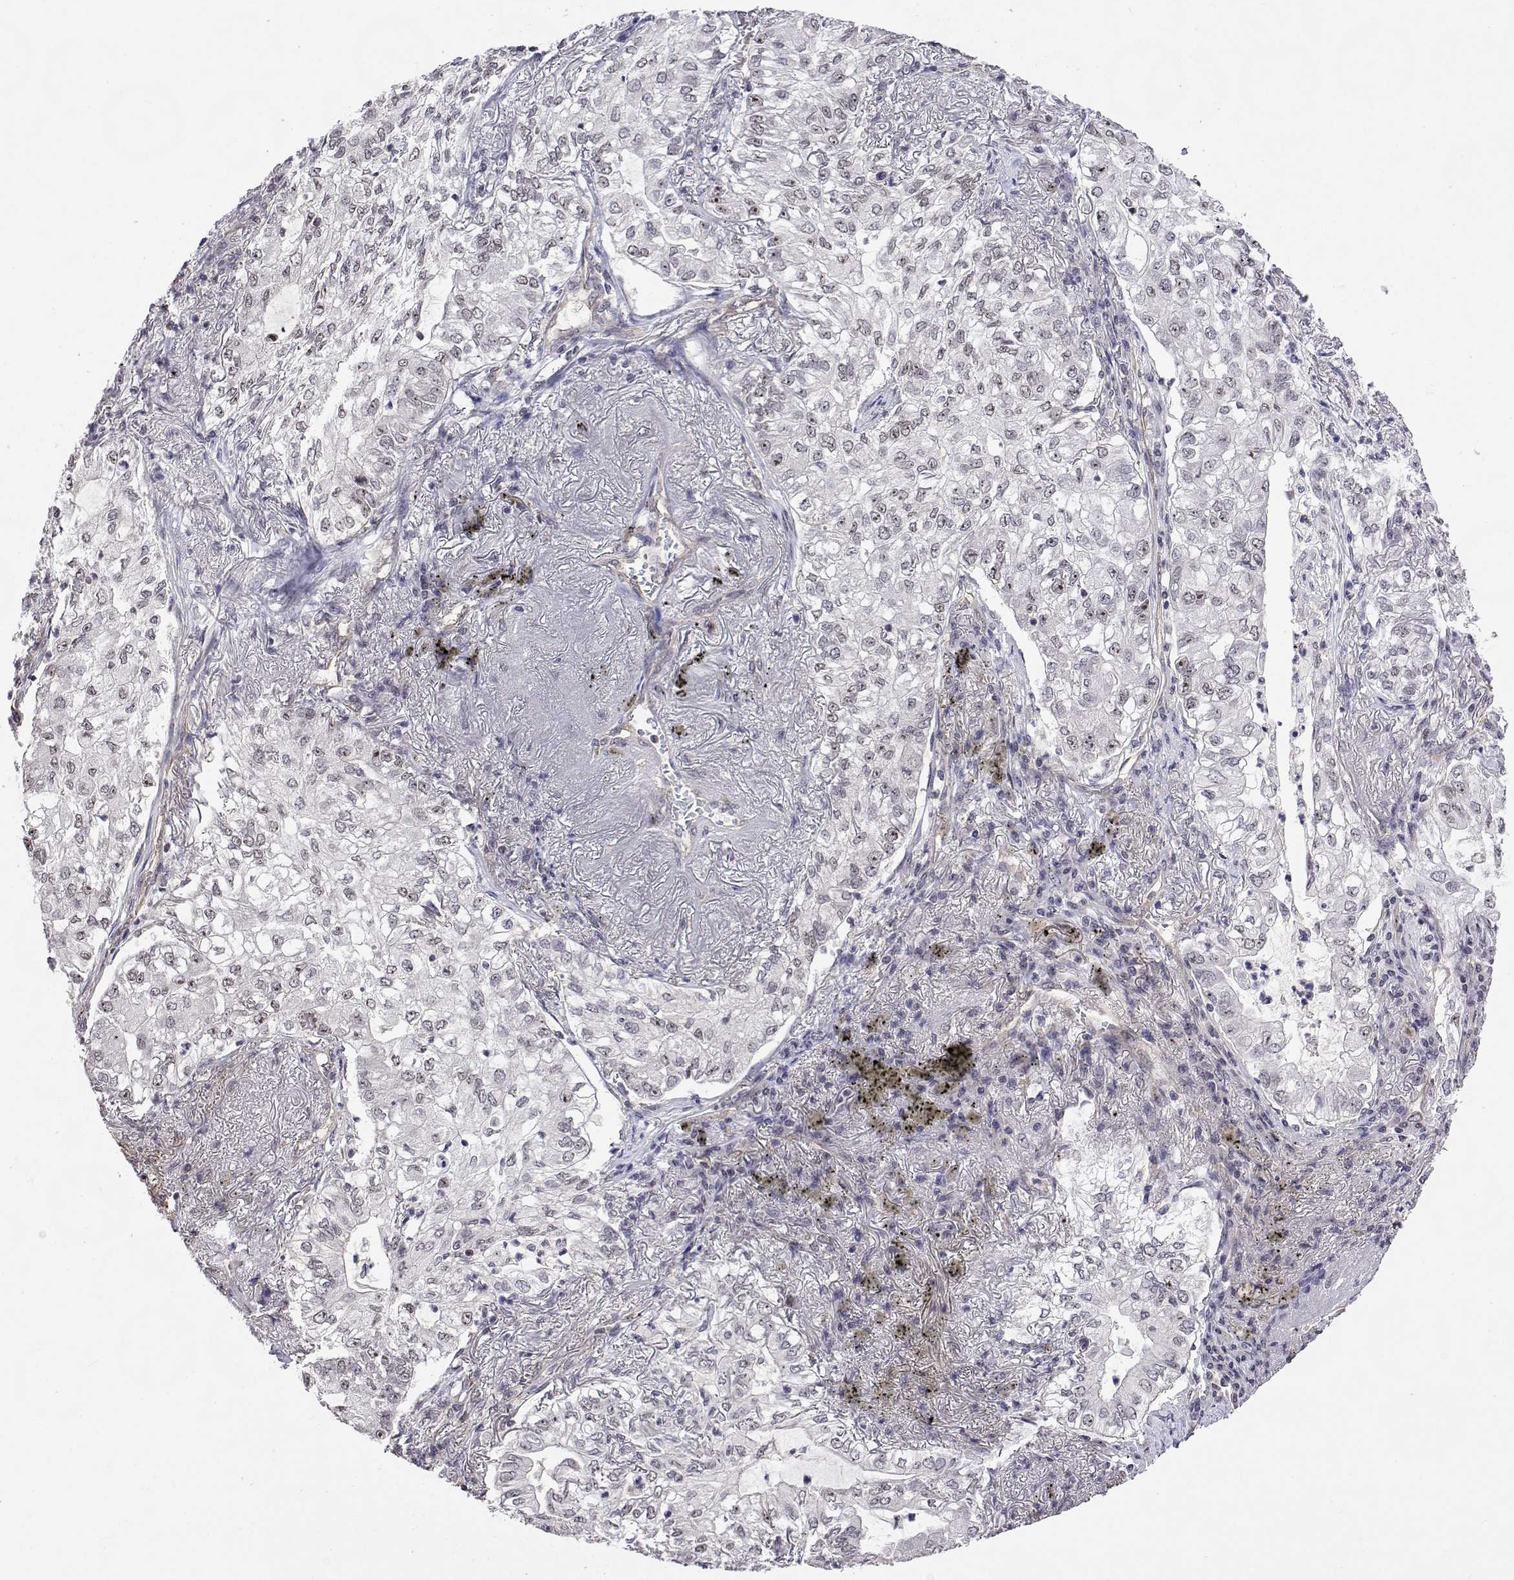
{"staining": {"intensity": "negative", "quantity": "none", "location": "none"}, "tissue": "lung cancer", "cell_type": "Tumor cells", "image_type": "cancer", "snomed": [{"axis": "morphology", "description": "Adenocarcinoma, NOS"}, {"axis": "topography", "description": "Lung"}], "caption": "DAB (3,3'-diaminobenzidine) immunohistochemical staining of adenocarcinoma (lung) displays no significant expression in tumor cells. (Immunohistochemistry, brightfield microscopy, high magnification).", "gene": "NHP2", "patient": {"sex": "female", "age": 73}}